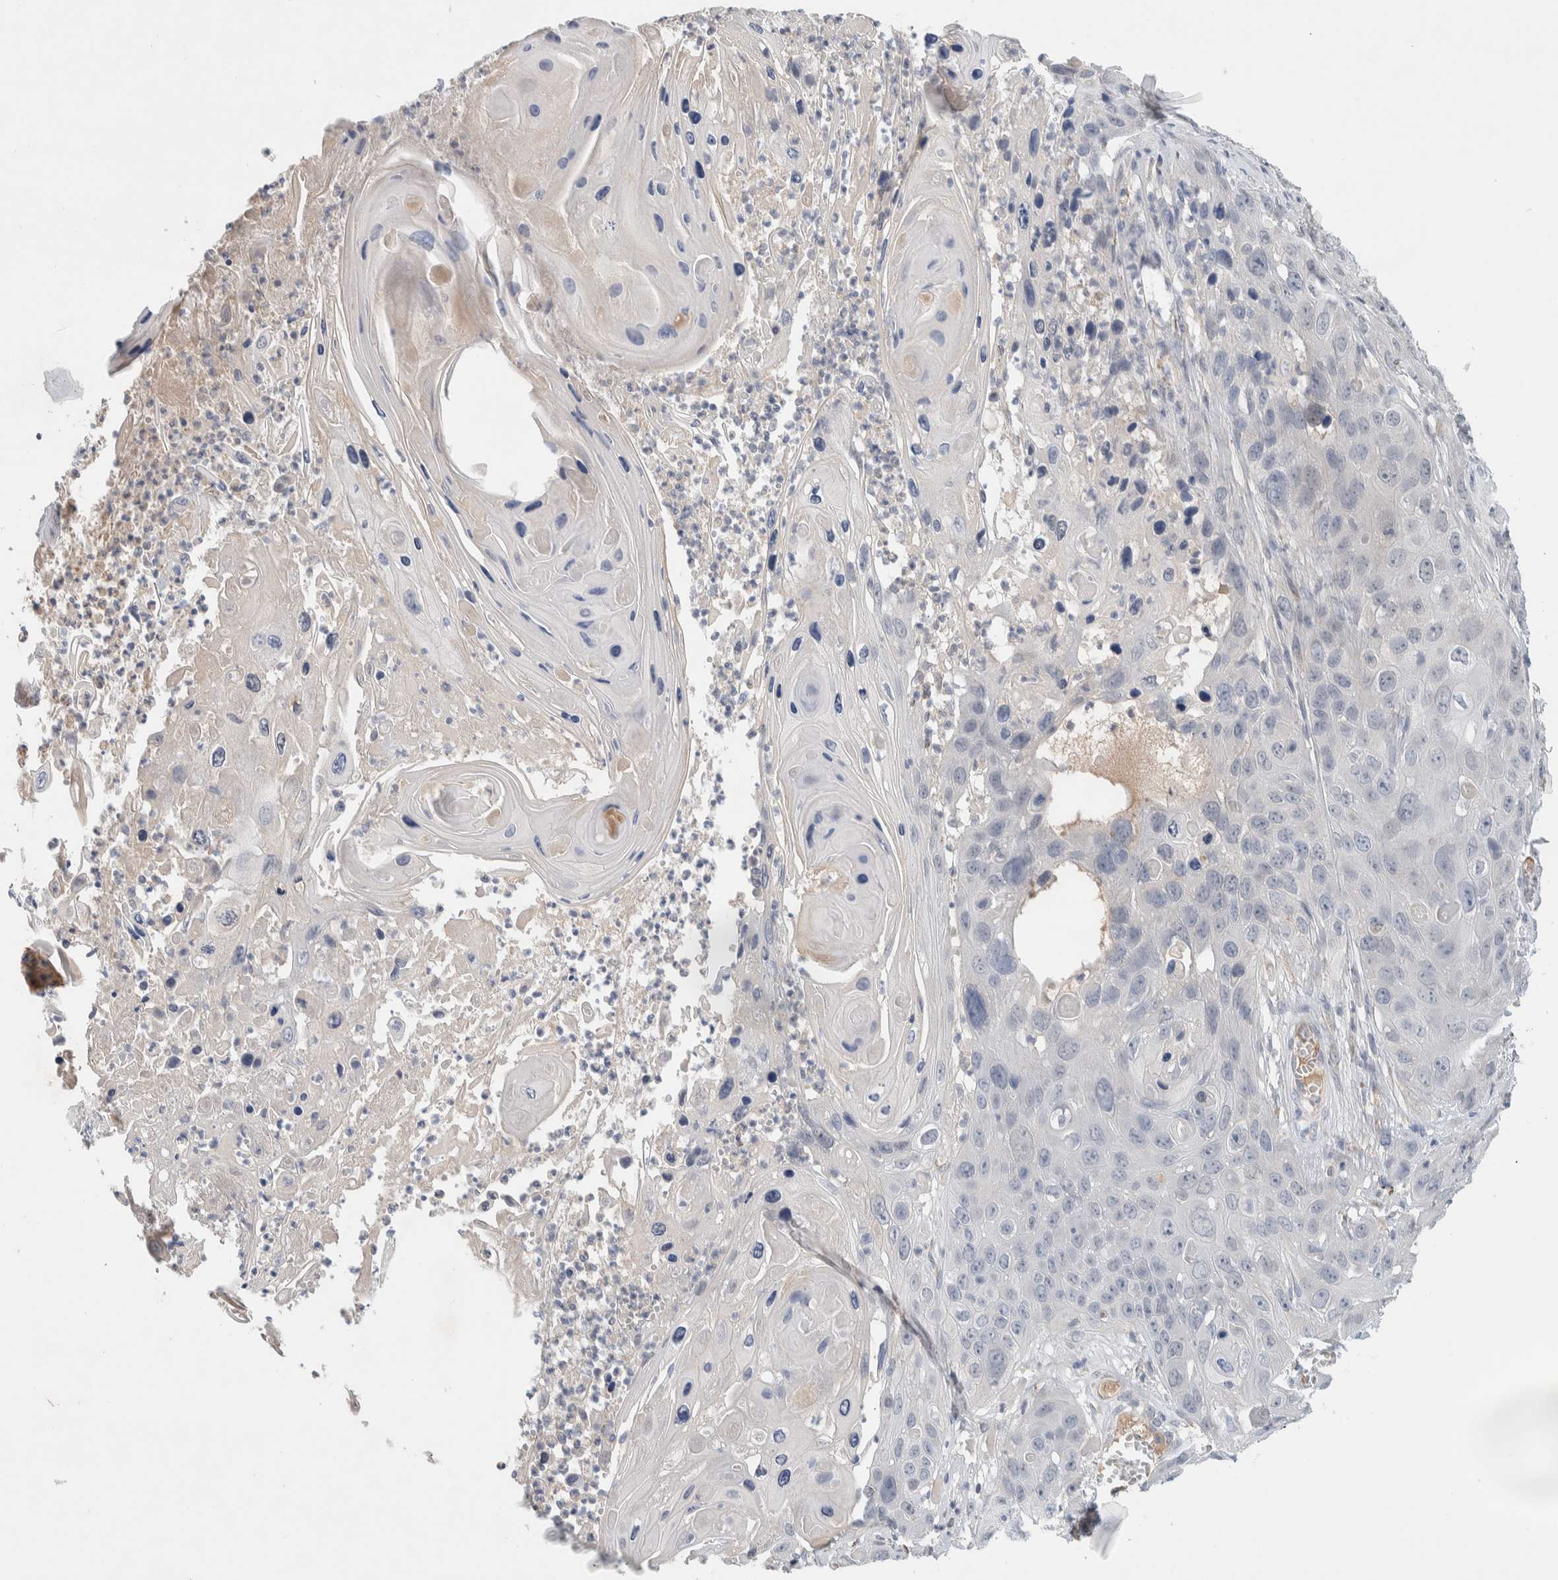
{"staining": {"intensity": "negative", "quantity": "none", "location": "none"}, "tissue": "skin cancer", "cell_type": "Tumor cells", "image_type": "cancer", "snomed": [{"axis": "morphology", "description": "Squamous cell carcinoma, NOS"}, {"axis": "topography", "description": "Skin"}], "caption": "The micrograph shows no significant staining in tumor cells of skin cancer (squamous cell carcinoma).", "gene": "DEPTOR", "patient": {"sex": "male", "age": 55}}